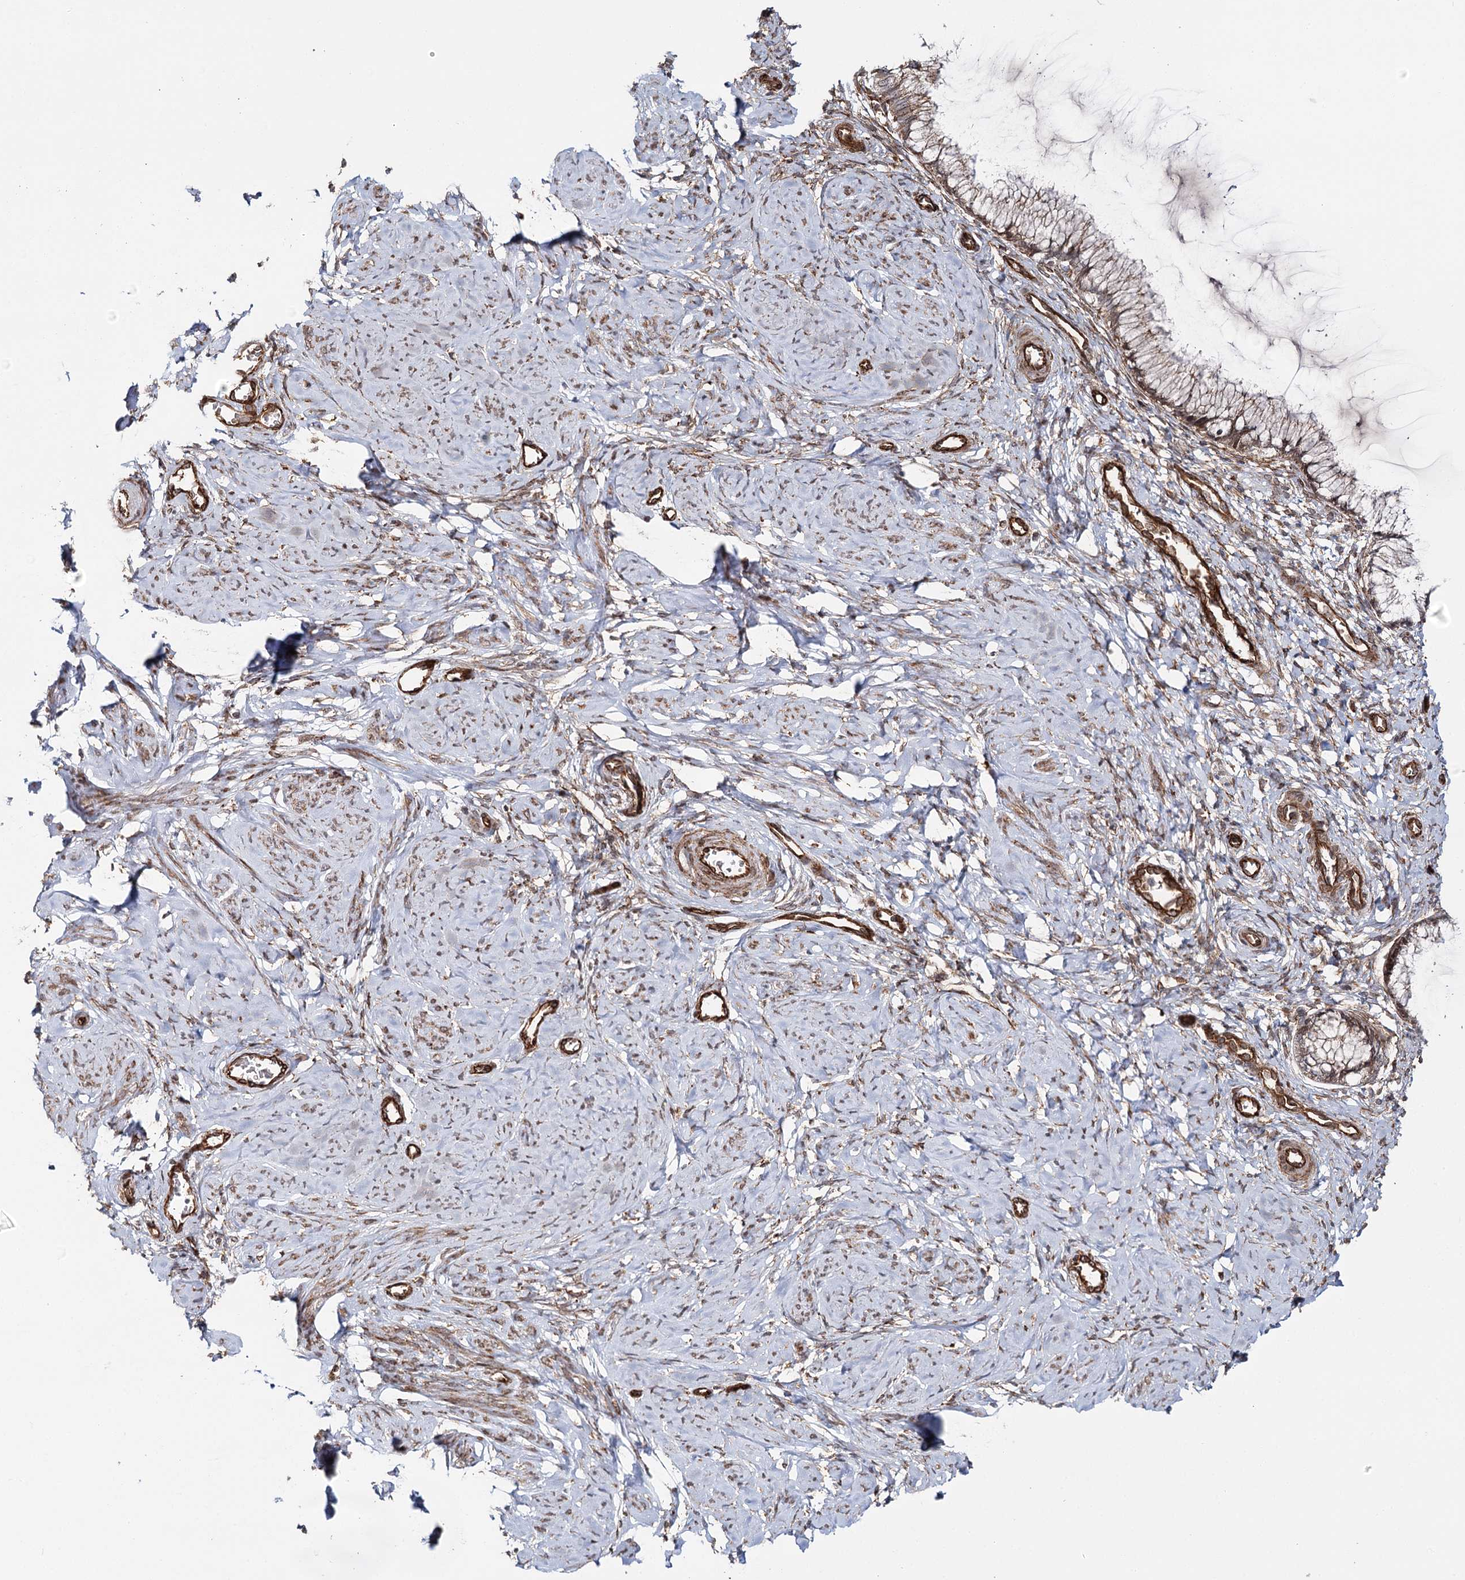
{"staining": {"intensity": "moderate", "quantity": ">75%", "location": "cytoplasmic/membranous"}, "tissue": "cervix", "cell_type": "Glandular cells", "image_type": "normal", "snomed": [{"axis": "morphology", "description": "Normal tissue, NOS"}, {"axis": "morphology", "description": "Adenocarcinoma, NOS"}, {"axis": "topography", "description": "Cervix"}], "caption": "Glandular cells show medium levels of moderate cytoplasmic/membranous expression in about >75% of cells in unremarkable cervix. (IHC, brightfield microscopy, high magnification).", "gene": "MKNK1", "patient": {"sex": "female", "age": 29}}